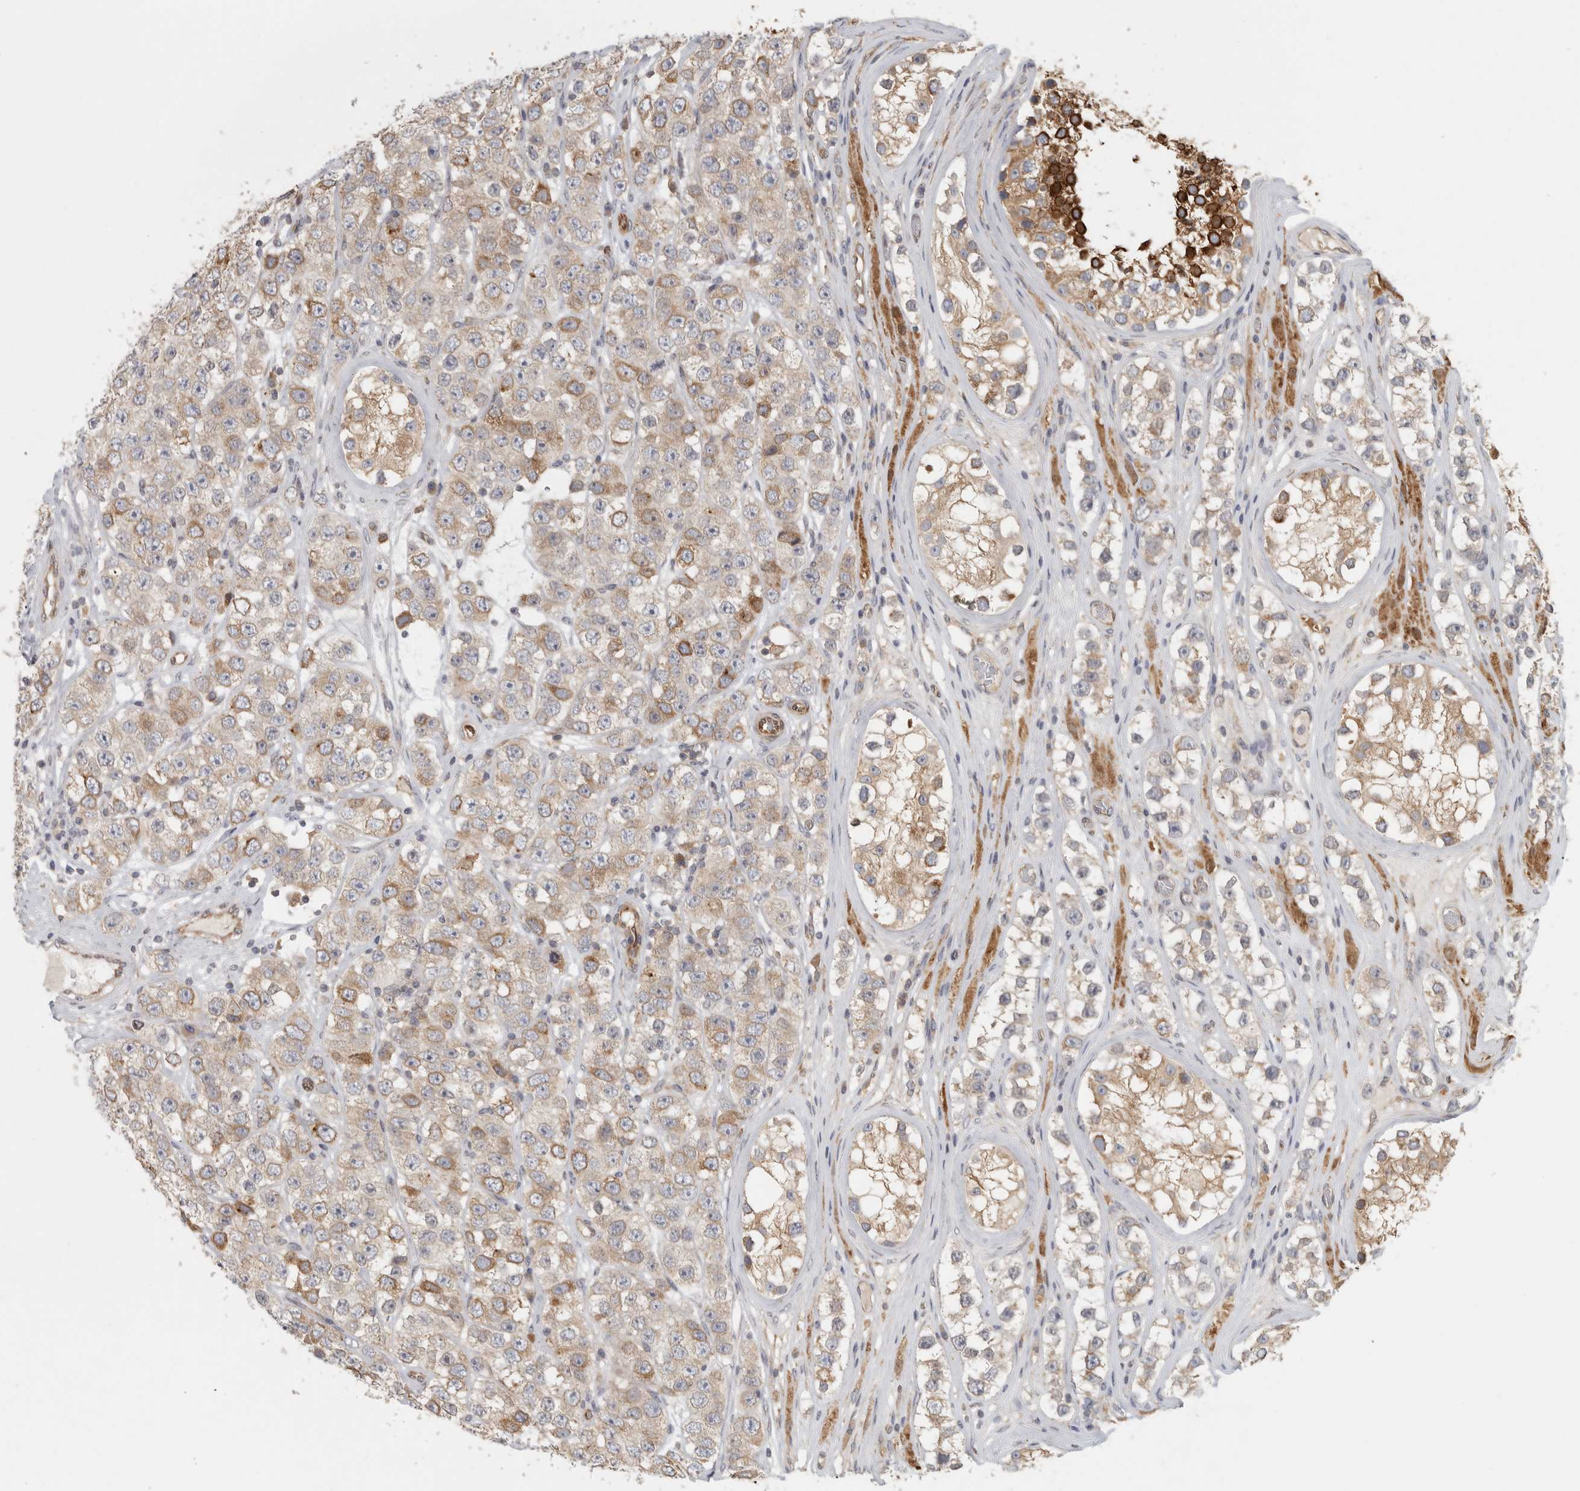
{"staining": {"intensity": "moderate", "quantity": "25%-75%", "location": "cytoplasmic/membranous"}, "tissue": "testis cancer", "cell_type": "Tumor cells", "image_type": "cancer", "snomed": [{"axis": "morphology", "description": "Seminoma, NOS"}, {"axis": "topography", "description": "Testis"}], "caption": "Testis seminoma stained with DAB immunohistochemistry reveals medium levels of moderate cytoplasmic/membranous expression in about 25%-75% of tumor cells.", "gene": "BCAP29", "patient": {"sex": "male", "age": 28}}